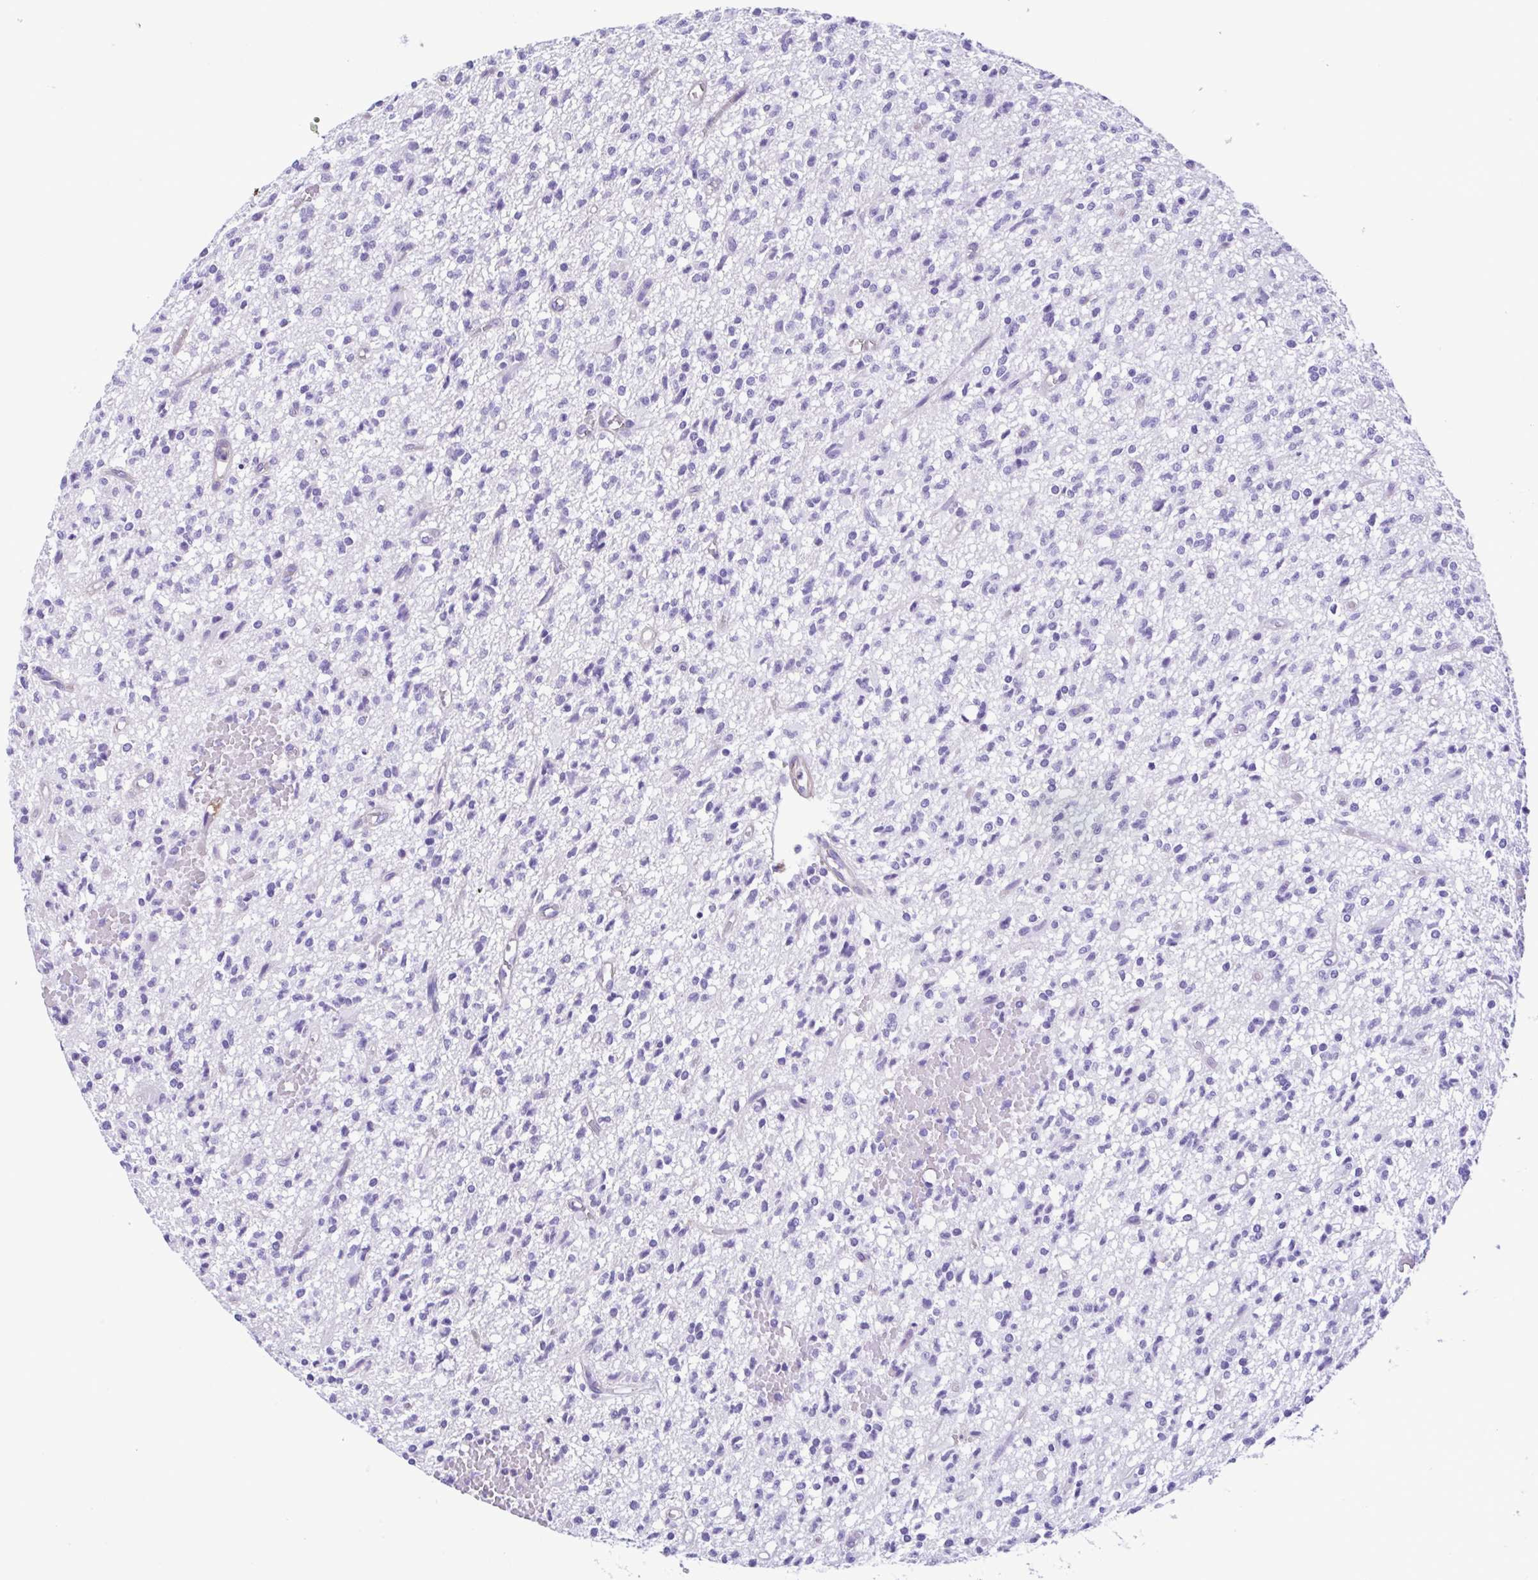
{"staining": {"intensity": "negative", "quantity": "none", "location": "none"}, "tissue": "glioma", "cell_type": "Tumor cells", "image_type": "cancer", "snomed": [{"axis": "morphology", "description": "Glioma, malignant, Low grade"}, {"axis": "topography", "description": "Brain"}], "caption": "Tumor cells show no significant protein expression in glioma.", "gene": "CYP11B1", "patient": {"sex": "male", "age": 64}}